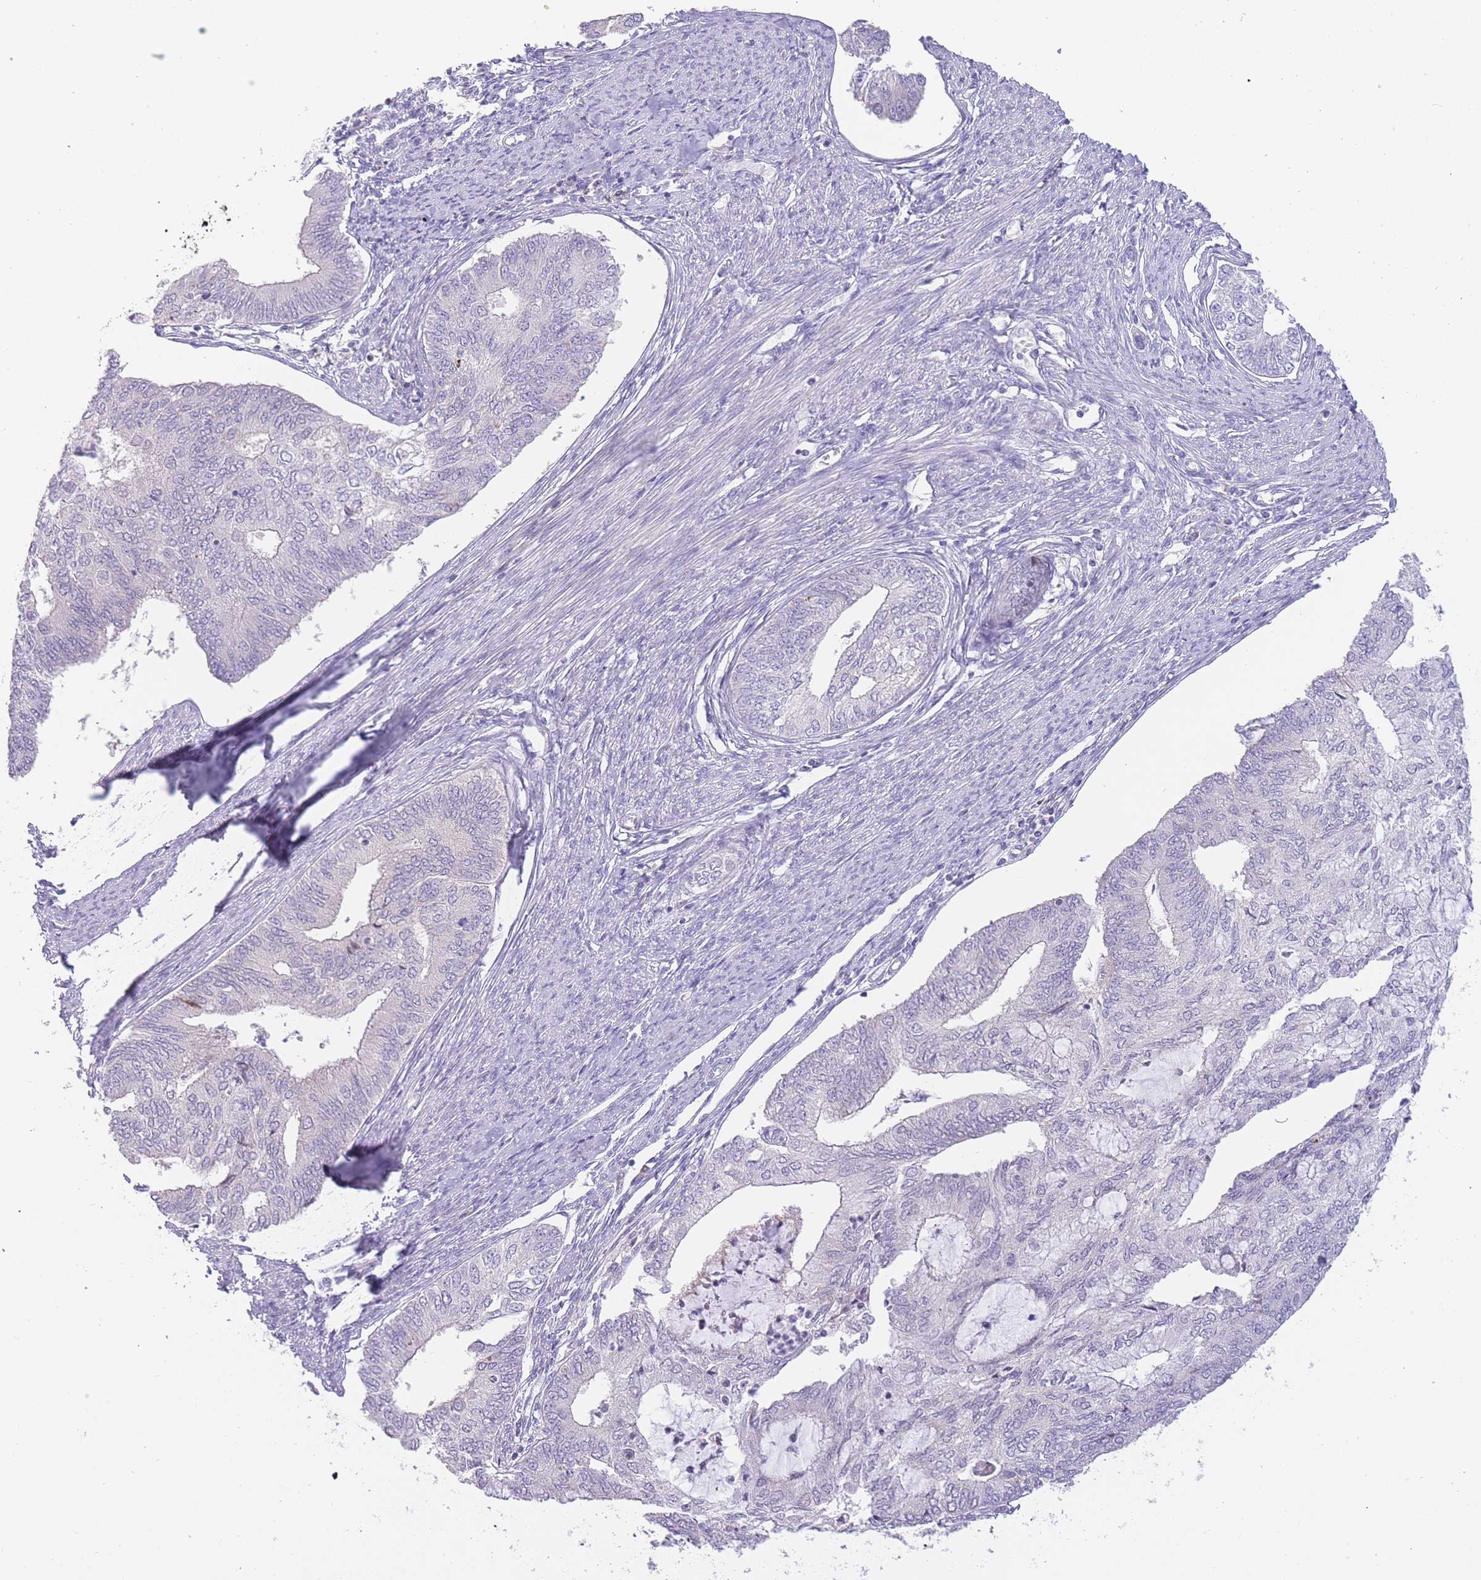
{"staining": {"intensity": "negative", "quantity": "none", "location": "none"}, "tissue": "endometrial cancer", "cell_type": "Tumor cells", "image_type": "cancer", "snomed": [{"axis": "morphology", "description": "Adenocarcinoma, NOS"}, {"axis": "topography", "description": "Endometrium"}], "caption": "A histopathology image of endometrial cancer (adenocarcinoma) stained for a protein demonstrates no brown staining in tumor cells. (Brightfield microscopy of DAB (3,3'-diaminobenzidine) immunohistochemistry at high magnification).", "gene": "IMPG1", "patient": {"sex": "female", "age": 68}}